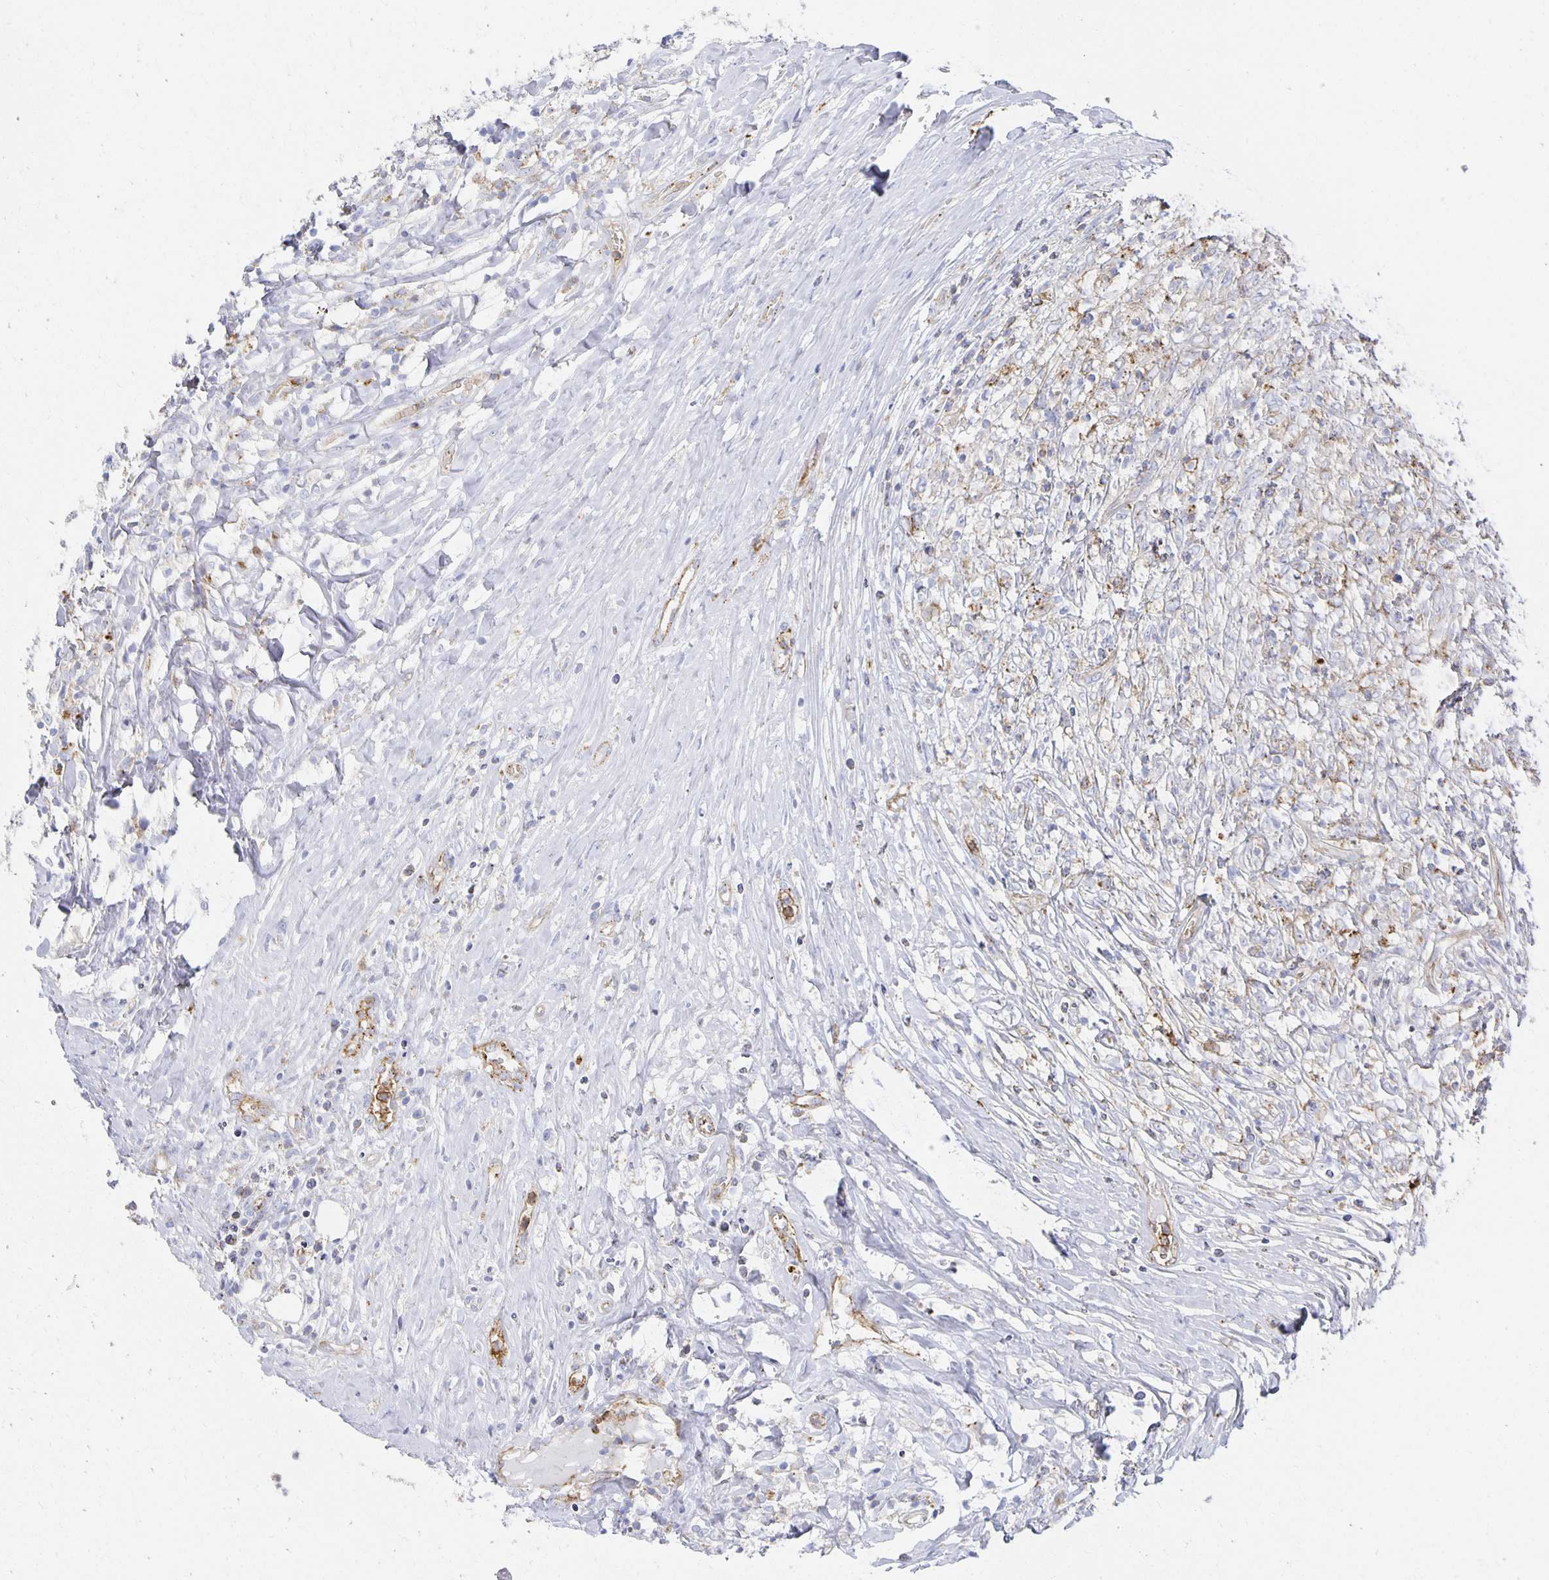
{"staining": {"intensity": "negative", "quantity": "none", "location": "none"}, "tissue": "lymphoma", "cell_type": "Tumor cells", "image_type": "cancer", "snomed": [{"axis": "morphology", "description": "Hodgkin's disease, NOS"}, {"axis": "topography", "description": "No Tissue"}], "caption": "The immunohistochemistry (IHC) image has no significant positivity in tumor cells of lymphoma tissue.", "gene": "TAAR1", "patient": {"sex": "female", "age": 21}}